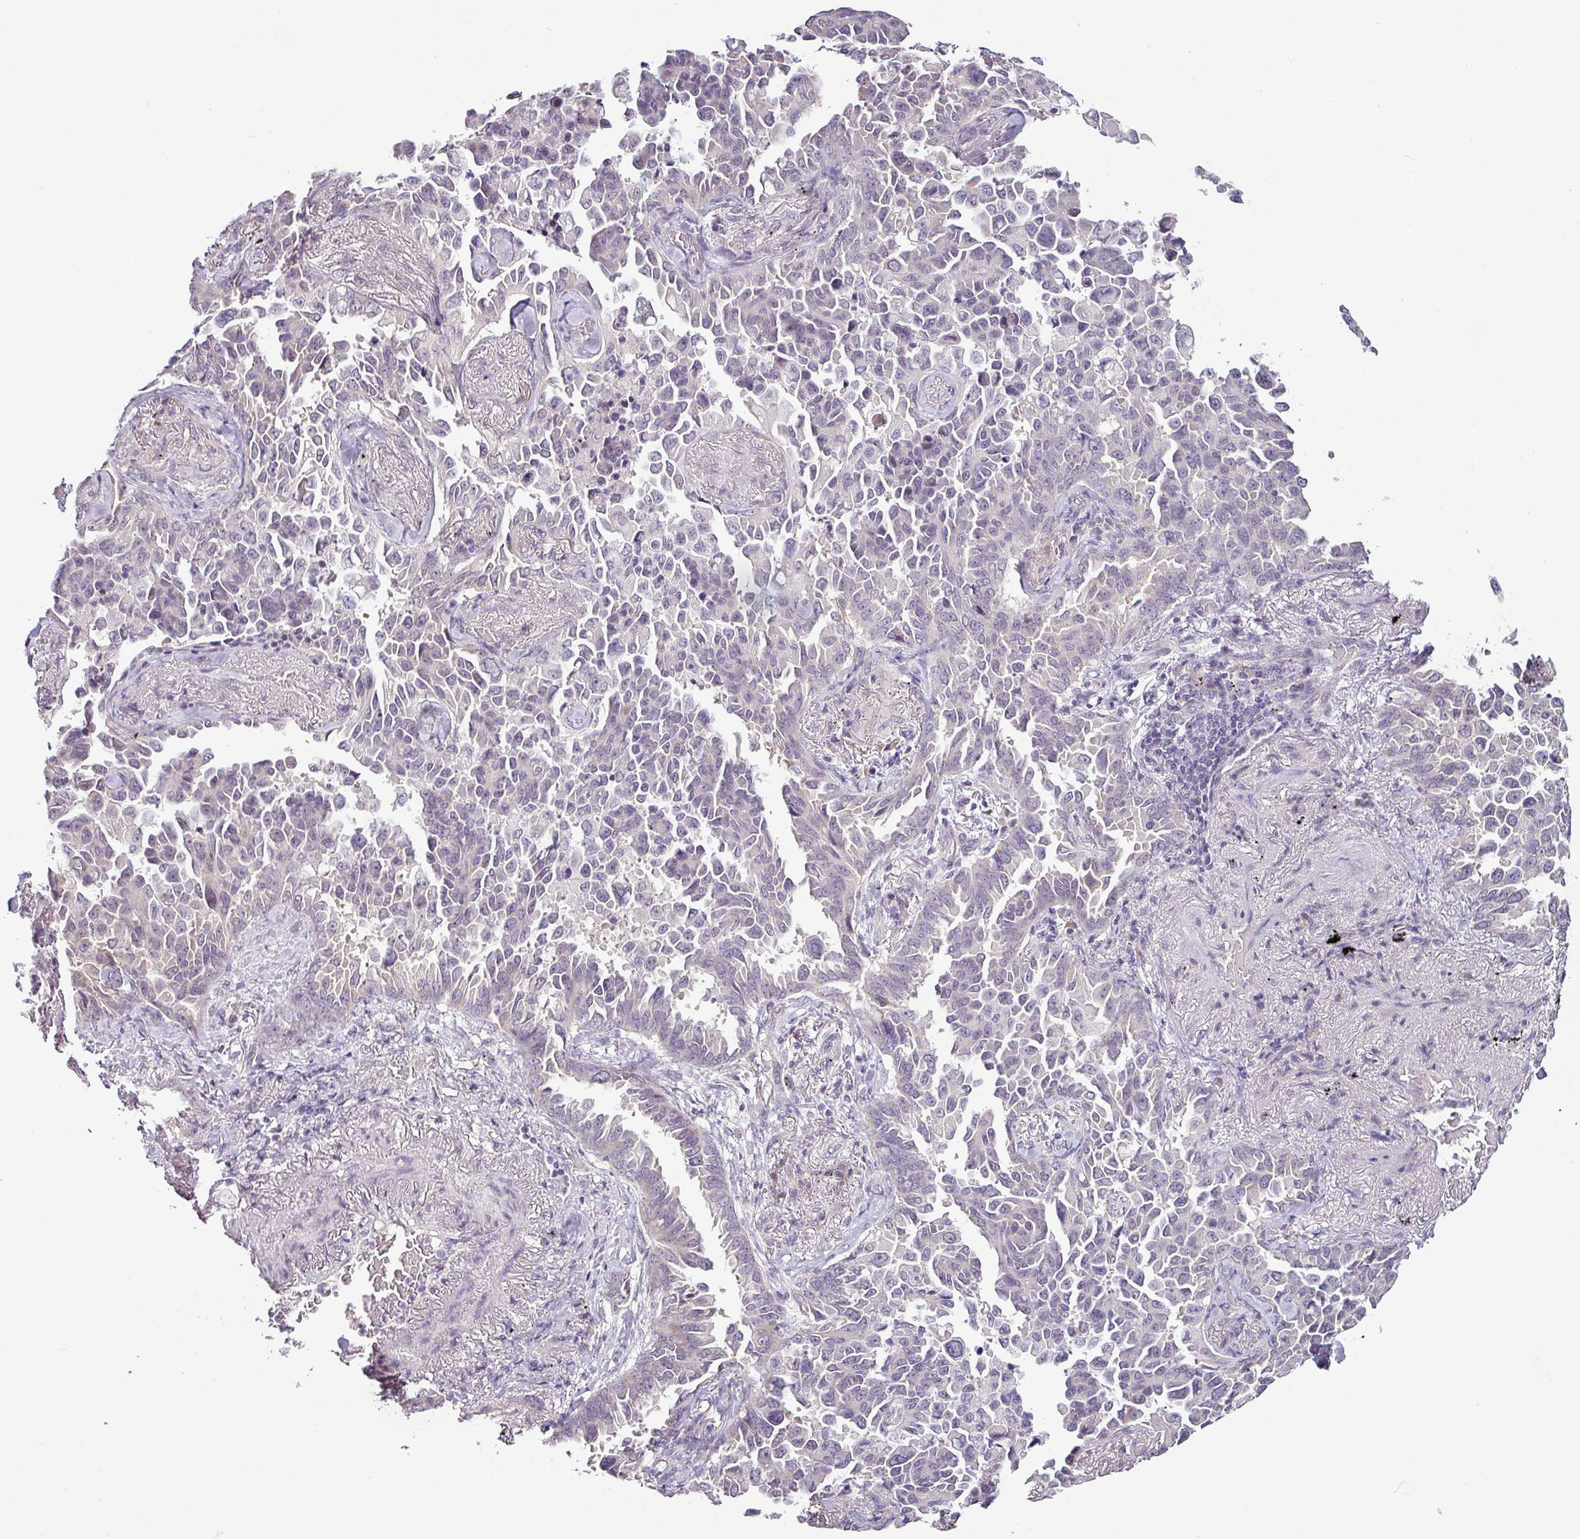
{"staining": {"intensity": "negative", "quantity": "none", "location": "none"}, "tissue": "lung cancer", "cell_type": "Tumor cells", "image_type": "cancer", "snomed": [{"axis": "morphology", "description": "Adenocarcinoma, NOS"}, {"axis": "topography", "description": "Lung"}], "caption": "The image reveals no staining of tumor cells in lung cancer (adenocarcinoma).", "gene": "OR52D1", "patient": {"sex": "female", "age": 67}}